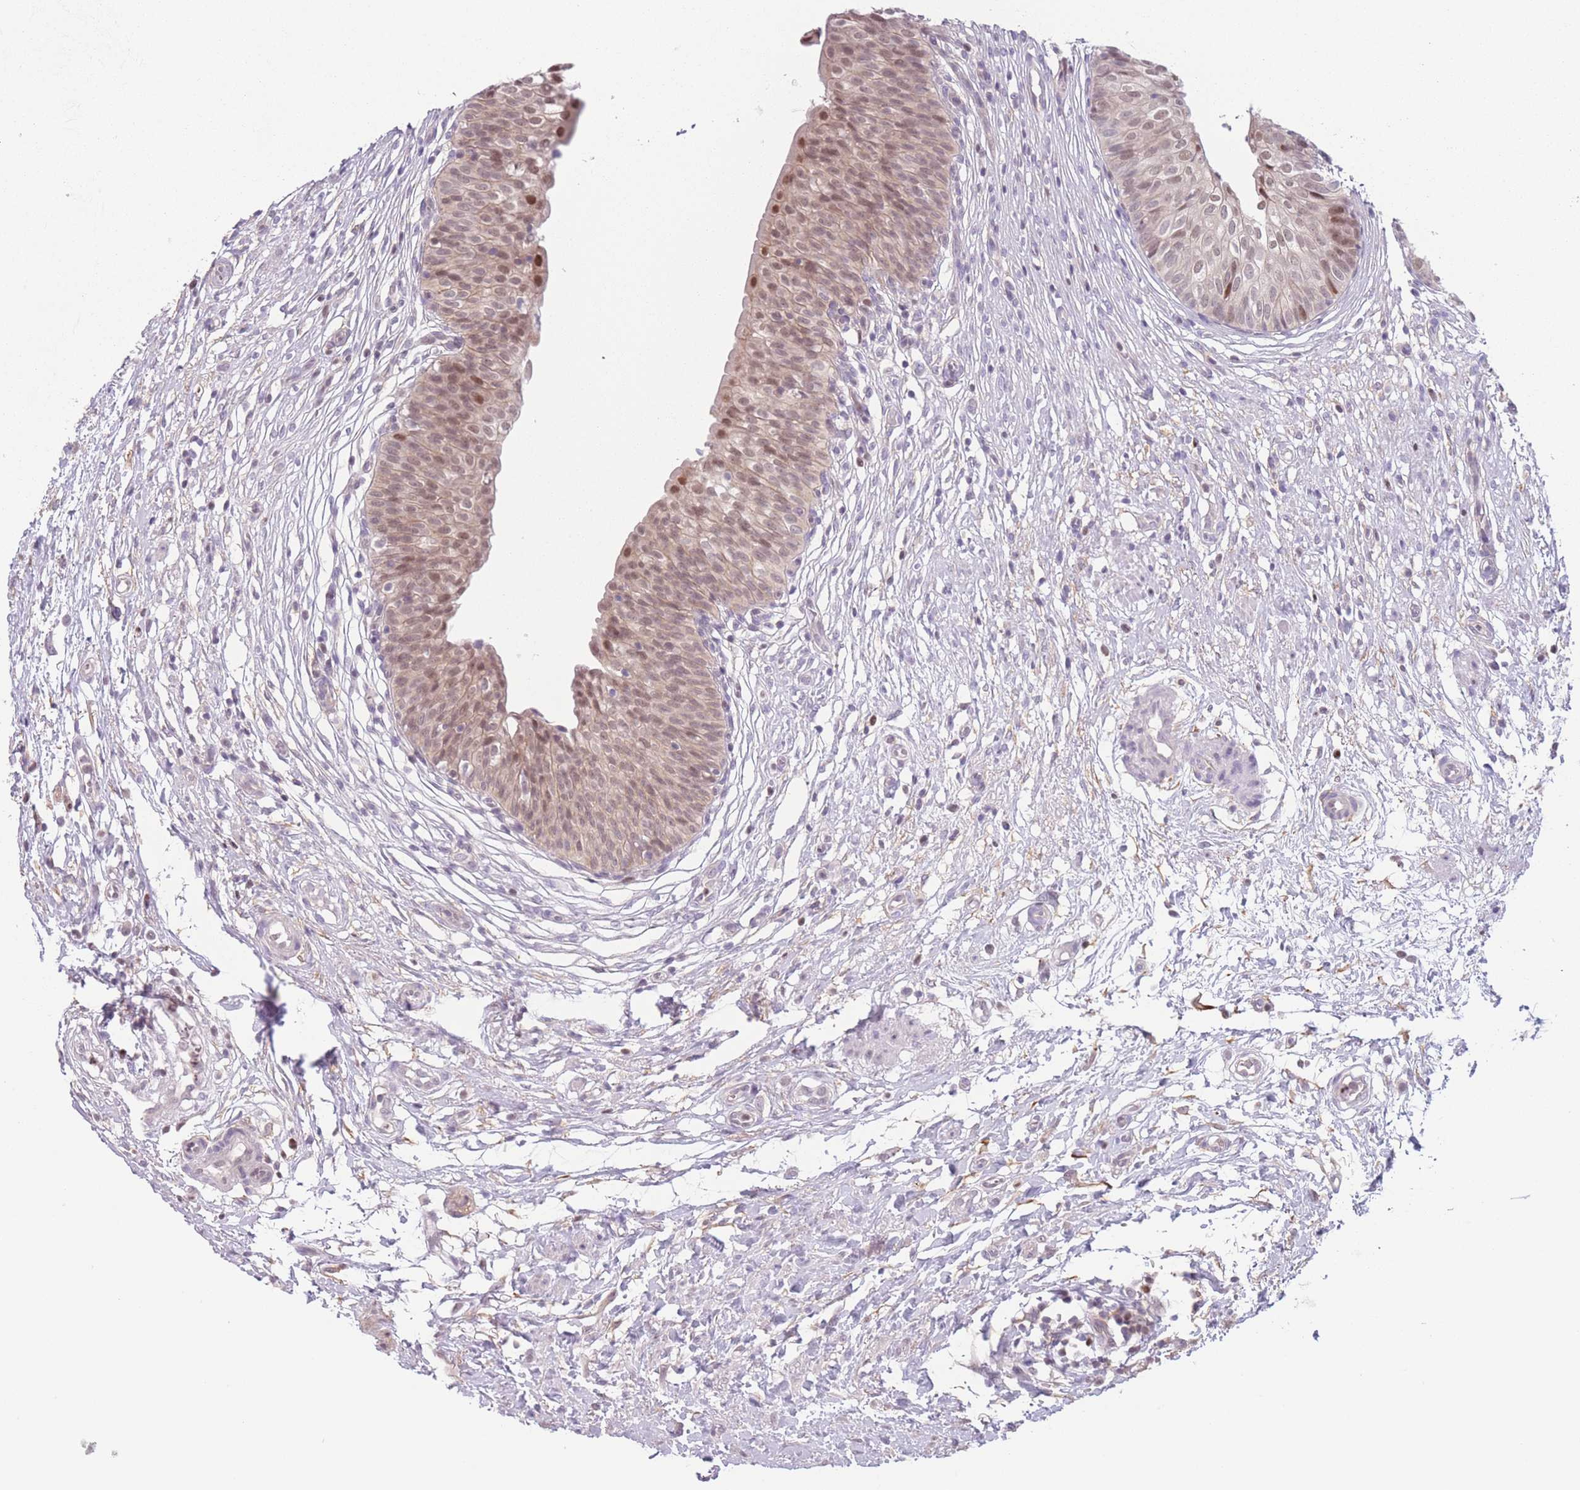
{"staining": {"intensity": "moderate", "quantity": ">75%", "location": "cytoplasmic/membranous,nuclear"}, "tissue": "urinary bladder", "cell_type": "Urothelial cells", "image_type": "normal", "snomed": [{"axis": "morphology", "description": "Normal tissue, NOS"}, {"axis": "topography", "description": "Urinary bladder"}], "caption": "Protein expression analysis of unremarkable urinary bladder shows moderate cytoplasmic/membranous,nuclear staining in approximately >75% of urothelial cells.", "gene": "ENSG00000267179", "patient": {"sex": "male", "age": 55}}